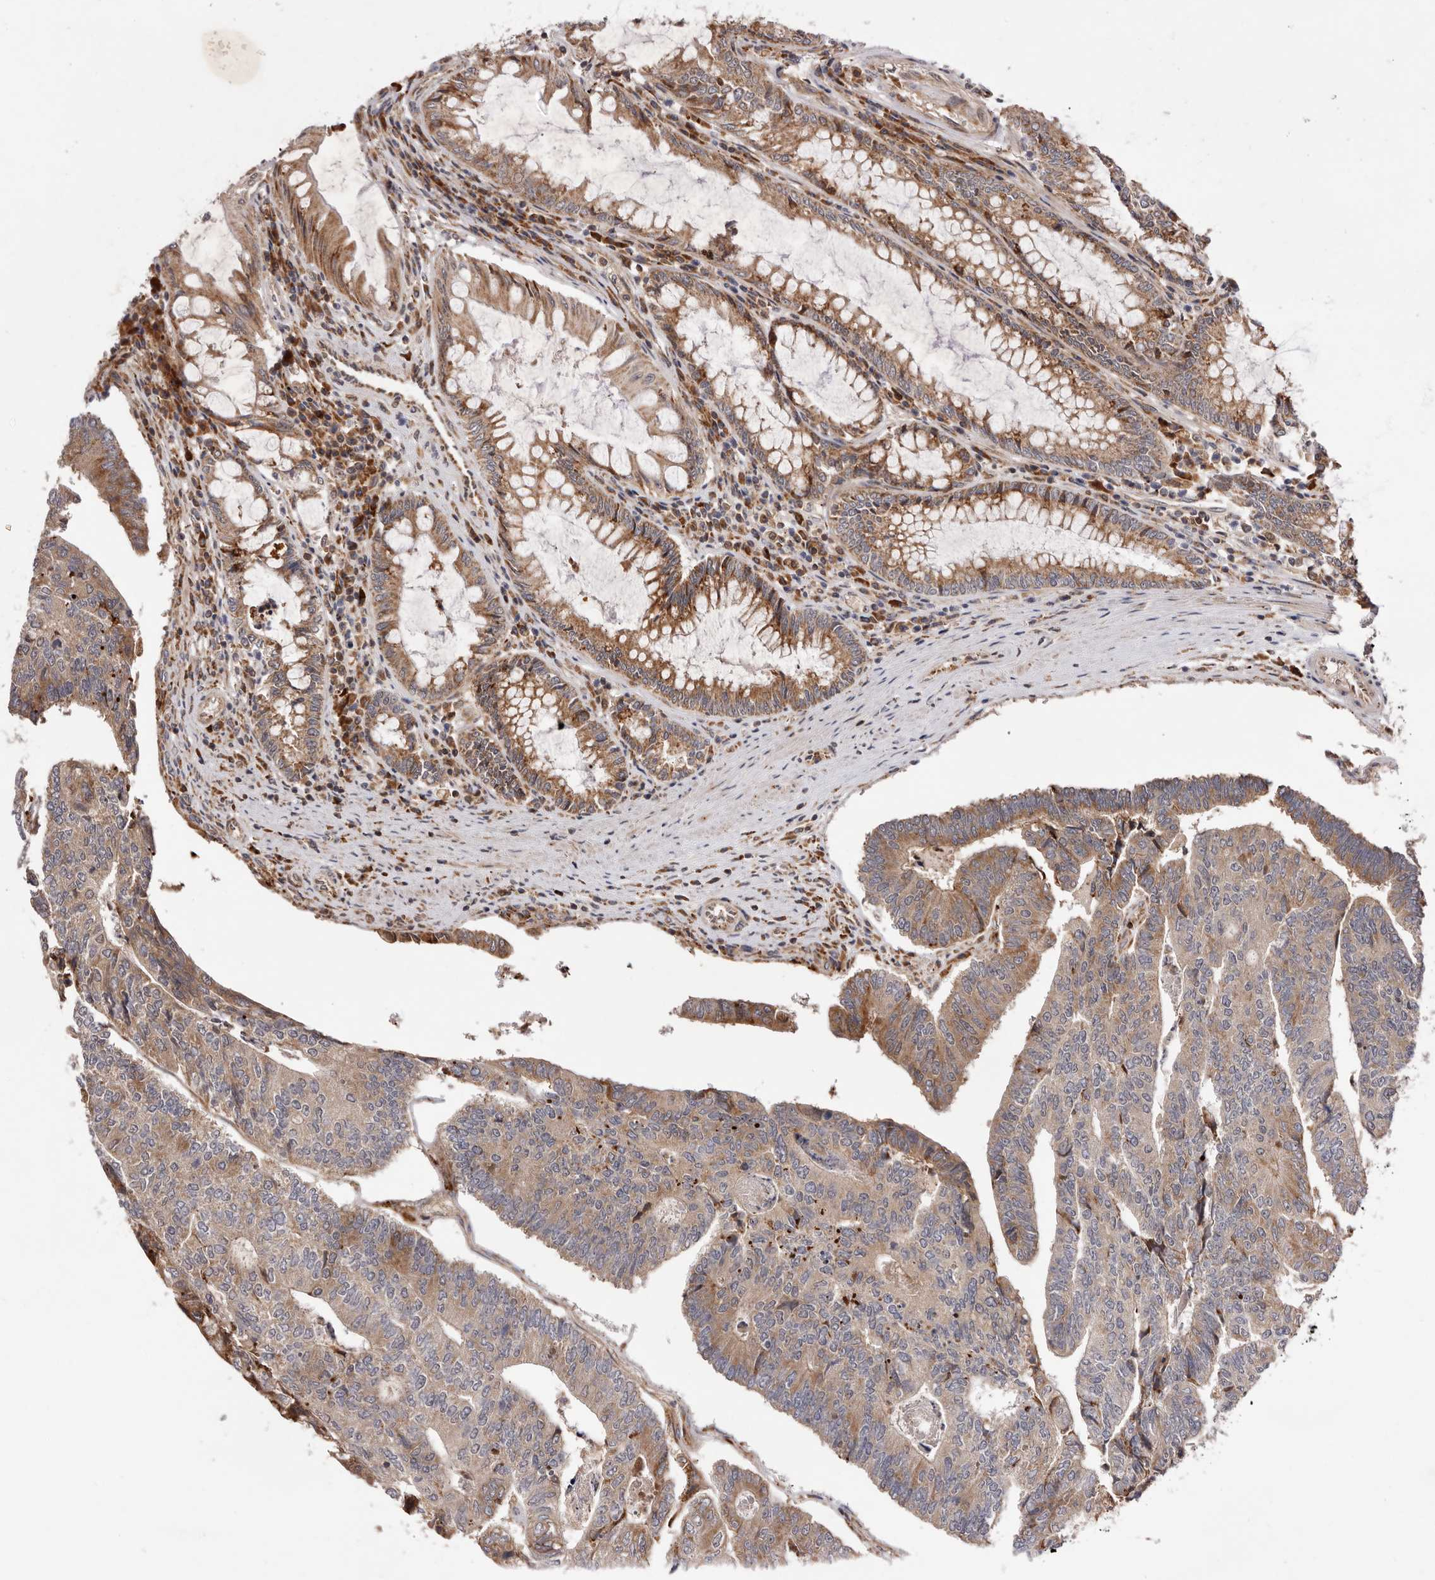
{"staining": {"intensity": "moderate", "quantity": ">75%", "location": "cytoplasmic/membranous"}, "tissue": "colorectal cancer", "cell_type": "Tumor cells", "image_type": "cancer", "snomed": [{"axis": "morphology", "description": "Adenocarcinoma, NOS"}, {"axis": "topography", "description": "Colon"}], "caption": "This image shows immunohistochemistry (IHC) staining of human colorectal cancer (adenocarcinoma), with medium moderate cytoplasmic/membranous staining in approximately >75% of tumor cells.", "gene": "RNF213", "patient": {"sex": "female", "age": 67}}